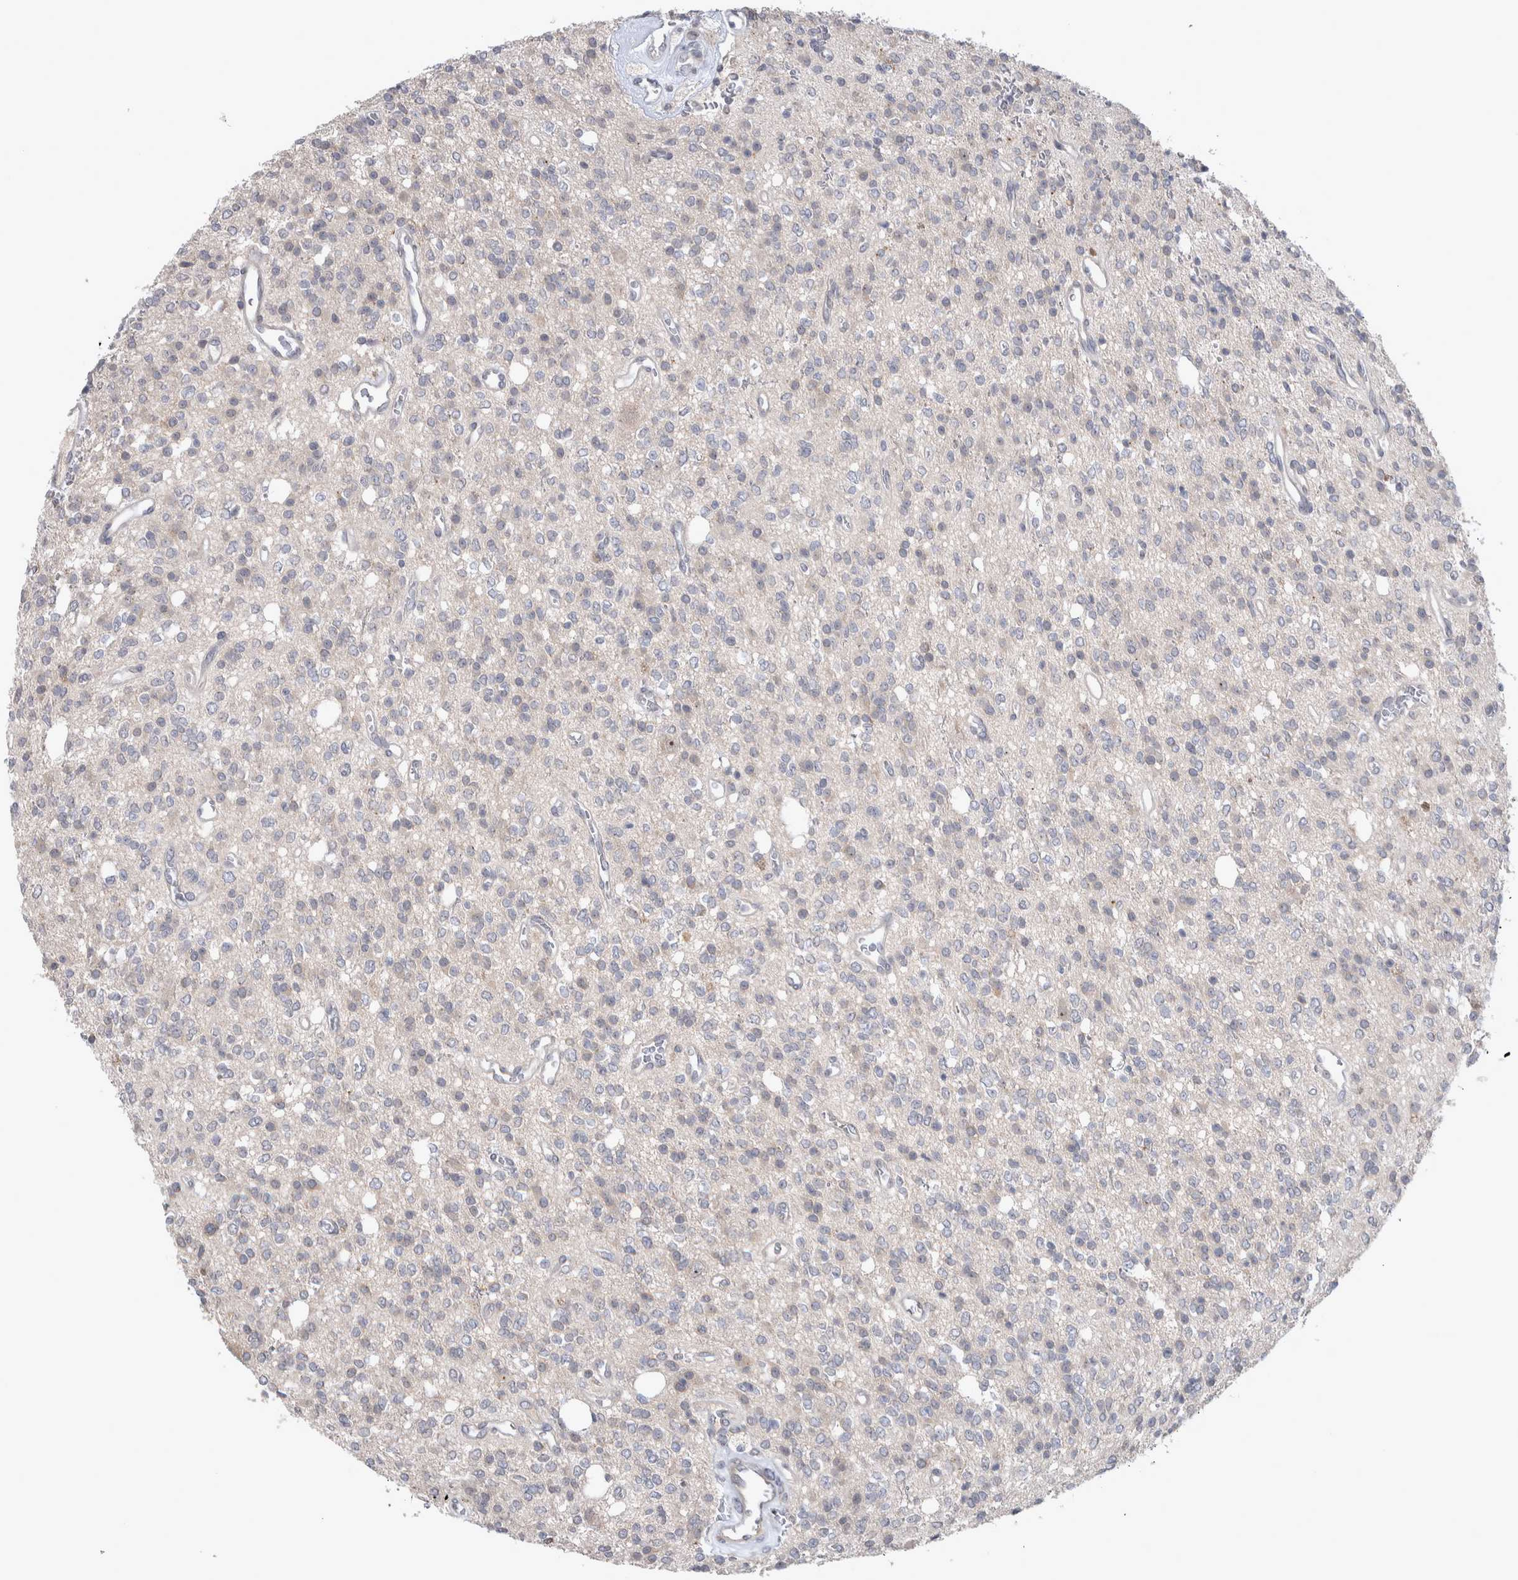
{"staining": {"intensity": "negative", "quantity": "none", "location": "none"}, "tissue": "glioma", "cell_type": "Tumor cells", "image_type": "cancer", "snomed": [{"axis": "morphology", "description": "Glioma, malignant, High grade"}, {"axis": "topography", "description": "Brain"}], "caption": "Glioma was stained to show a protein in brown. There is no significant positivity in tumor cells.", "gene": "CUL2", "patient": {"sex": "male", "age": 34}}